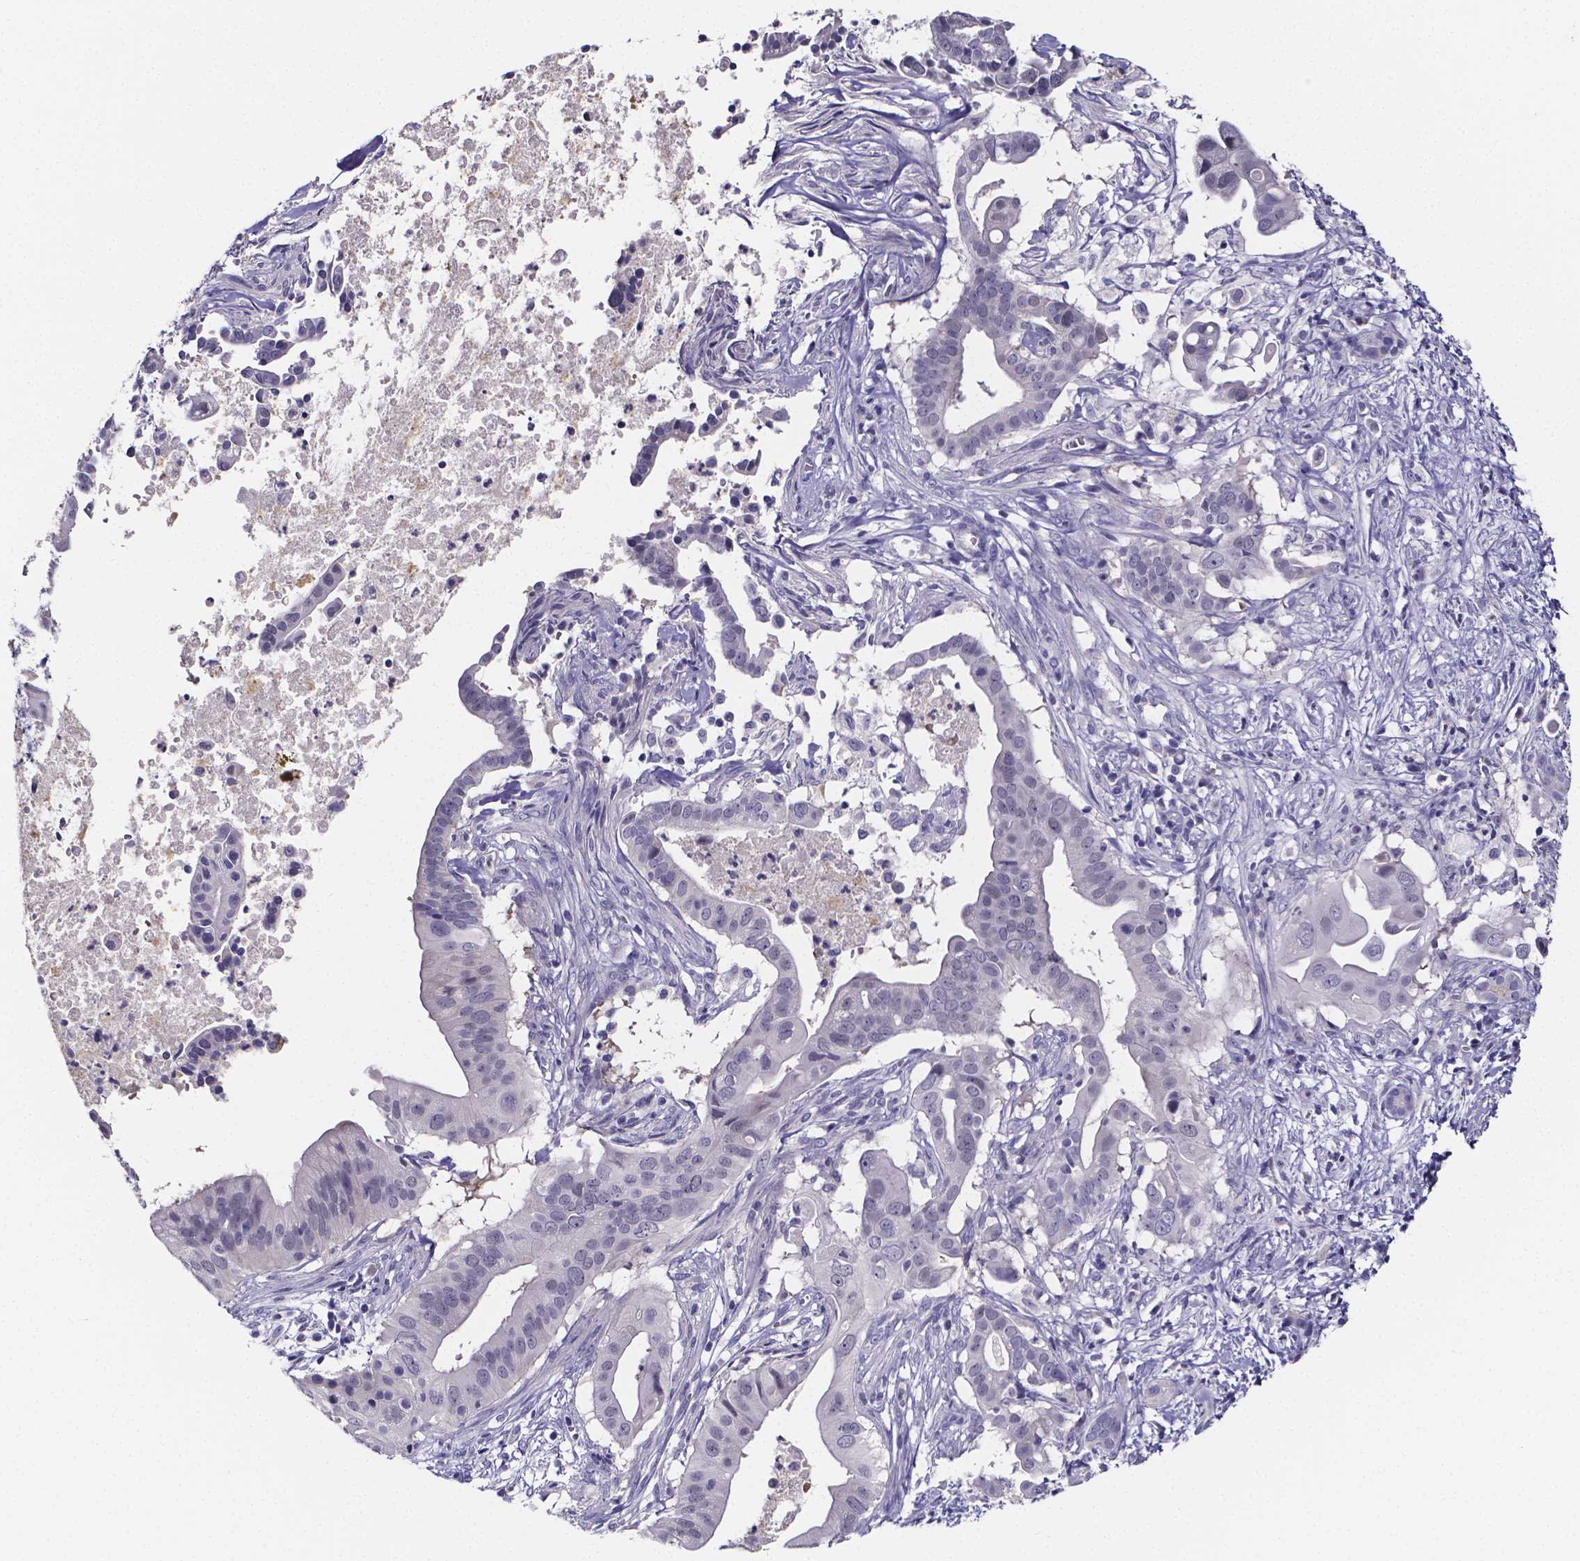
{"staining": {"intensity": "negative", "quantity": "none", "location": "none"}, "tissue": "pancreatic cancer", "cell_type": "Tumor cells", "image_type": "cancer", "snomed": [{"axis": "morphology", "description": "Adenocarcinoma, NOS"}, {"axis": "topography", "description": "Pancreas"}], "caption": "Micrograph shows no significant protein positivity in tumor cells of pancreatic adenocarcinoma.", "gene": "IZUMO1", "patient": {"sex": "male", "age": 61}}